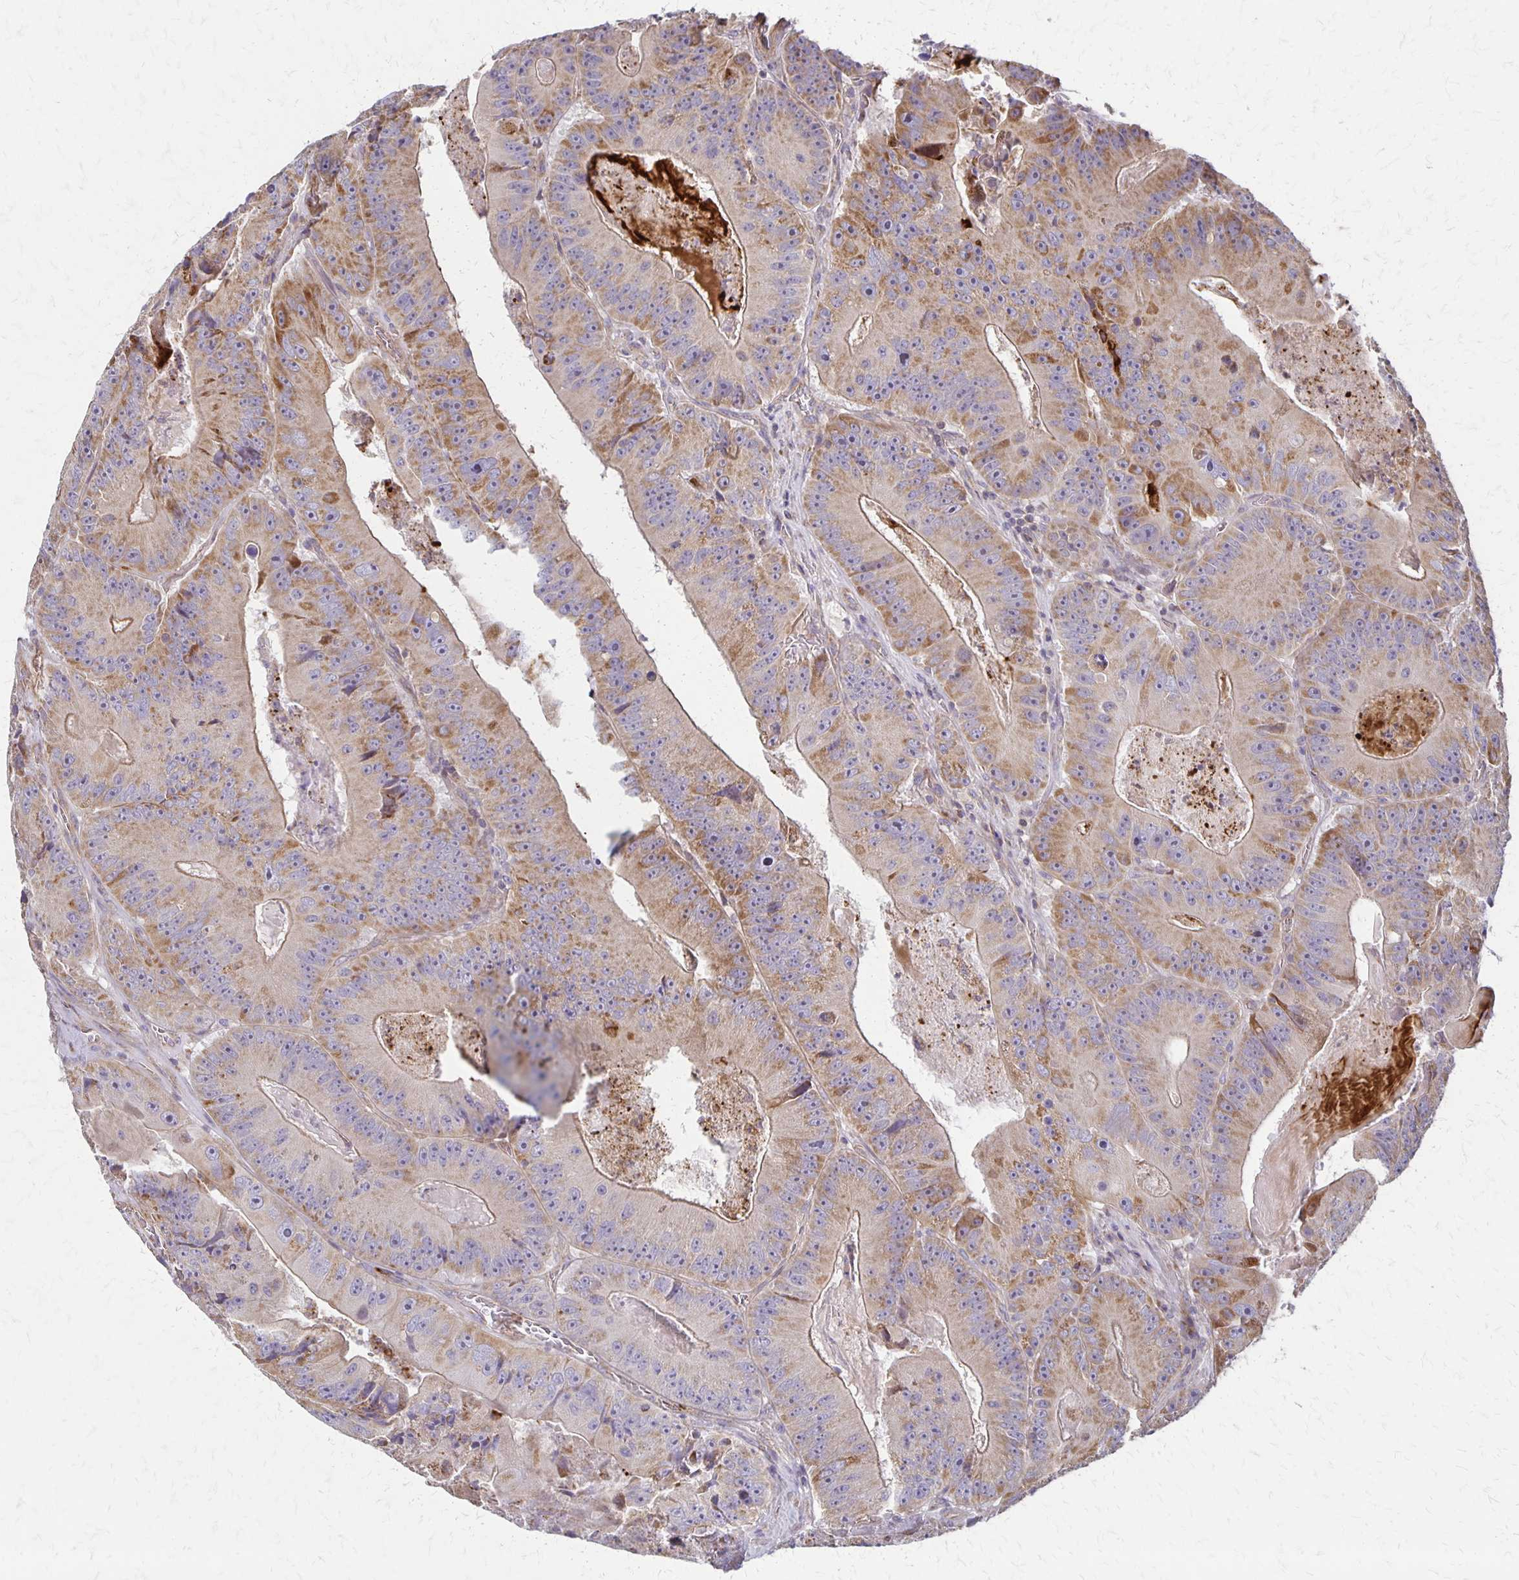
{"staining": {"intensity": "weak", "quantity": ">75%", "location": "cytoplasmic/membranous"}, "tissue": "colorectal cancer", "cell_type": "Tumor cells", "image_type": "cancer", "snomed": [{"axis": "morphology", "description": "Adenocarcinoma, NOS"}, {"axis": "topography", "description": "Colon"}], "caption": "Colorectal cancer (adenocarcinoma) stained with immunohistochemistry (IHC) displays weak cytoplasmic/membranous staining in about >75% of tumor cells.", "gene": "EIF4EBP2", "patient": {"sex": "female", "age": 86}}